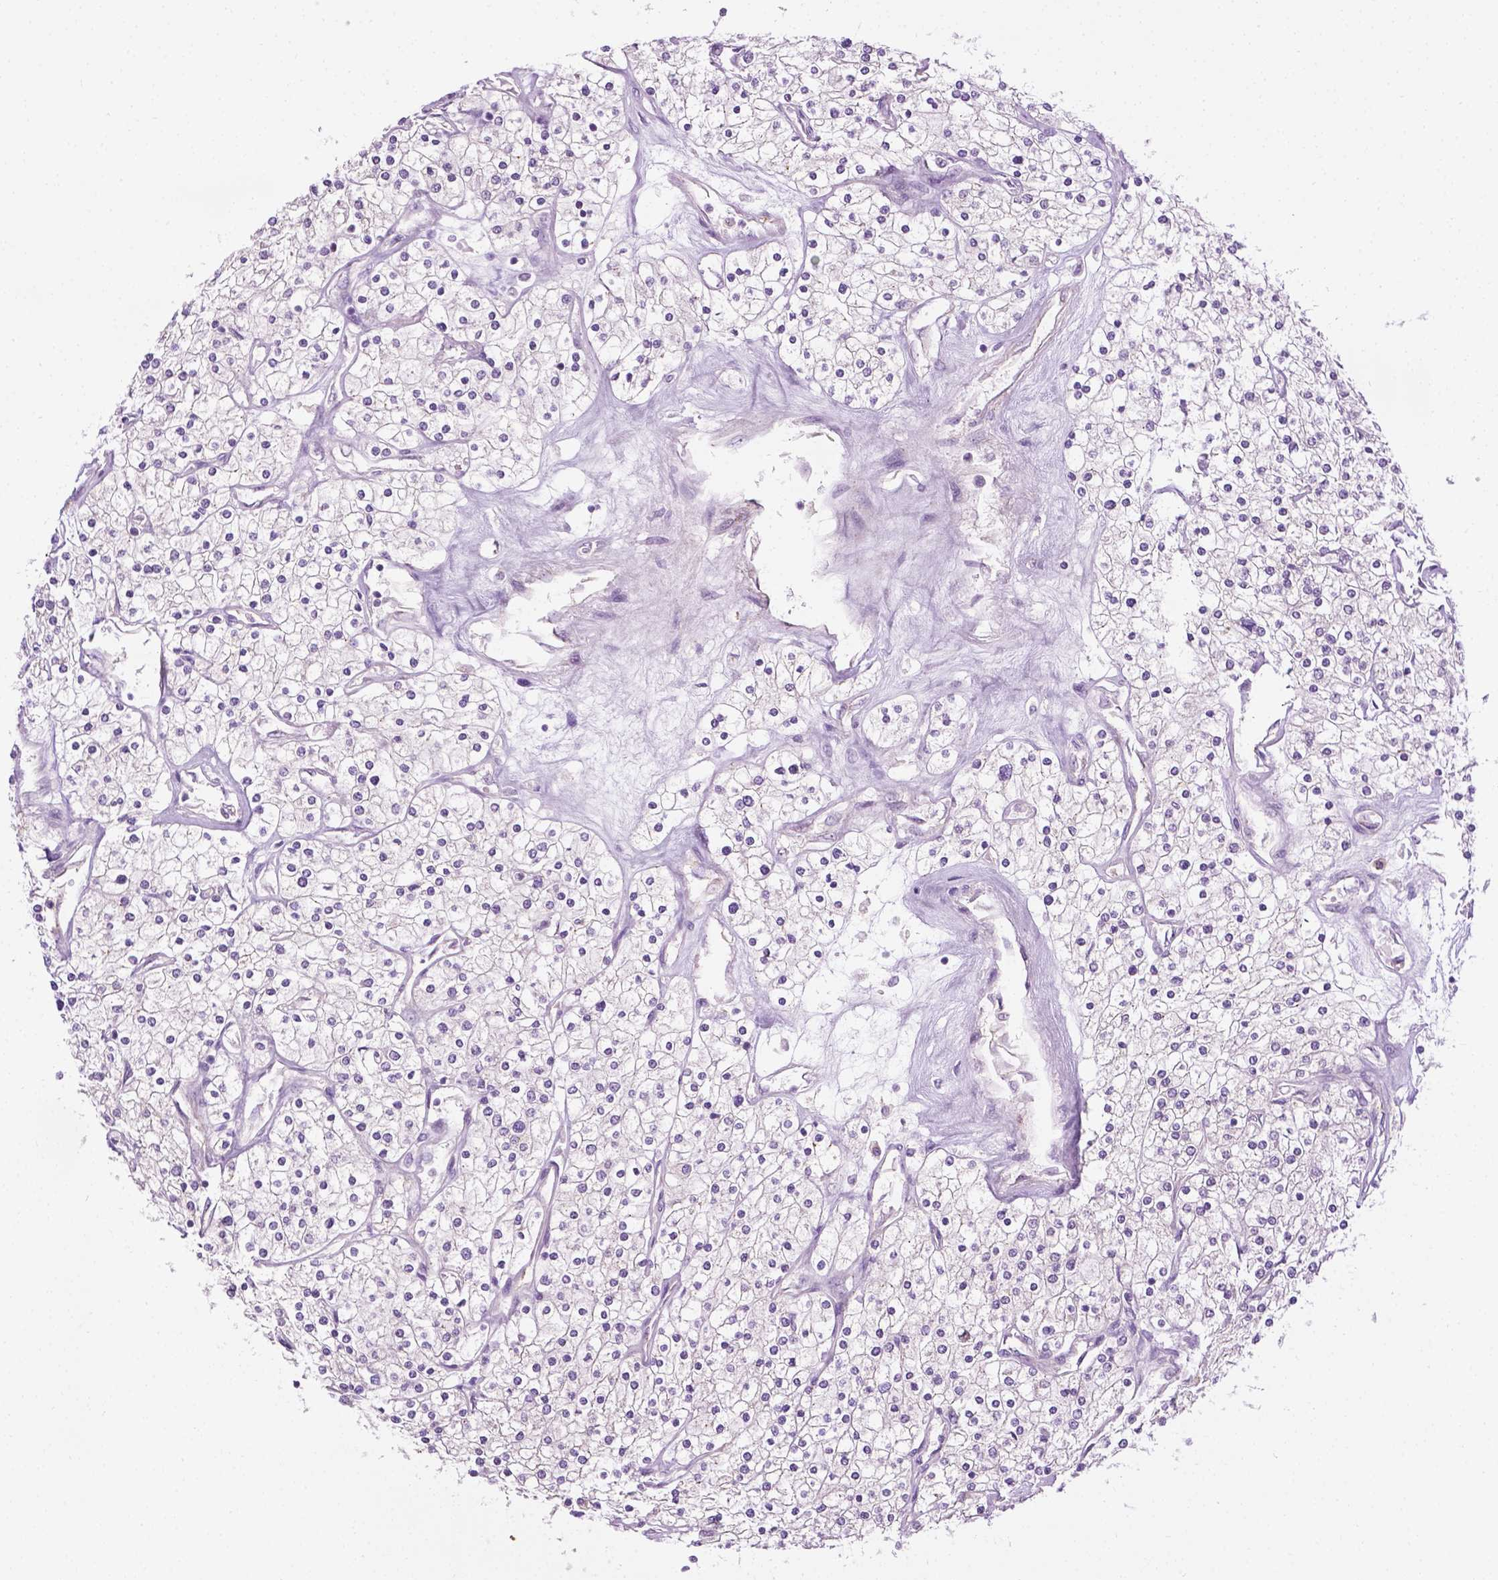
{"staining": {"intensity": "negative", "quantity": "none", "location": "none"}, "tissue": "renal cancer", "cell_type": "Tumor cells", "image_type": "cancer", "snomed": [{"axis": "morphology", "description": "Adenocarcinoma, NOS"}, {"axis": "topography", "description": "Kidney"}], "caption": "DAB immunohistochemical staining of human renal cancer (adenocarcinoma) demonstrates no significant expression in tumor cells.", "gene": "DENND4A", "patient": {"sex": "male", "age": 80}}